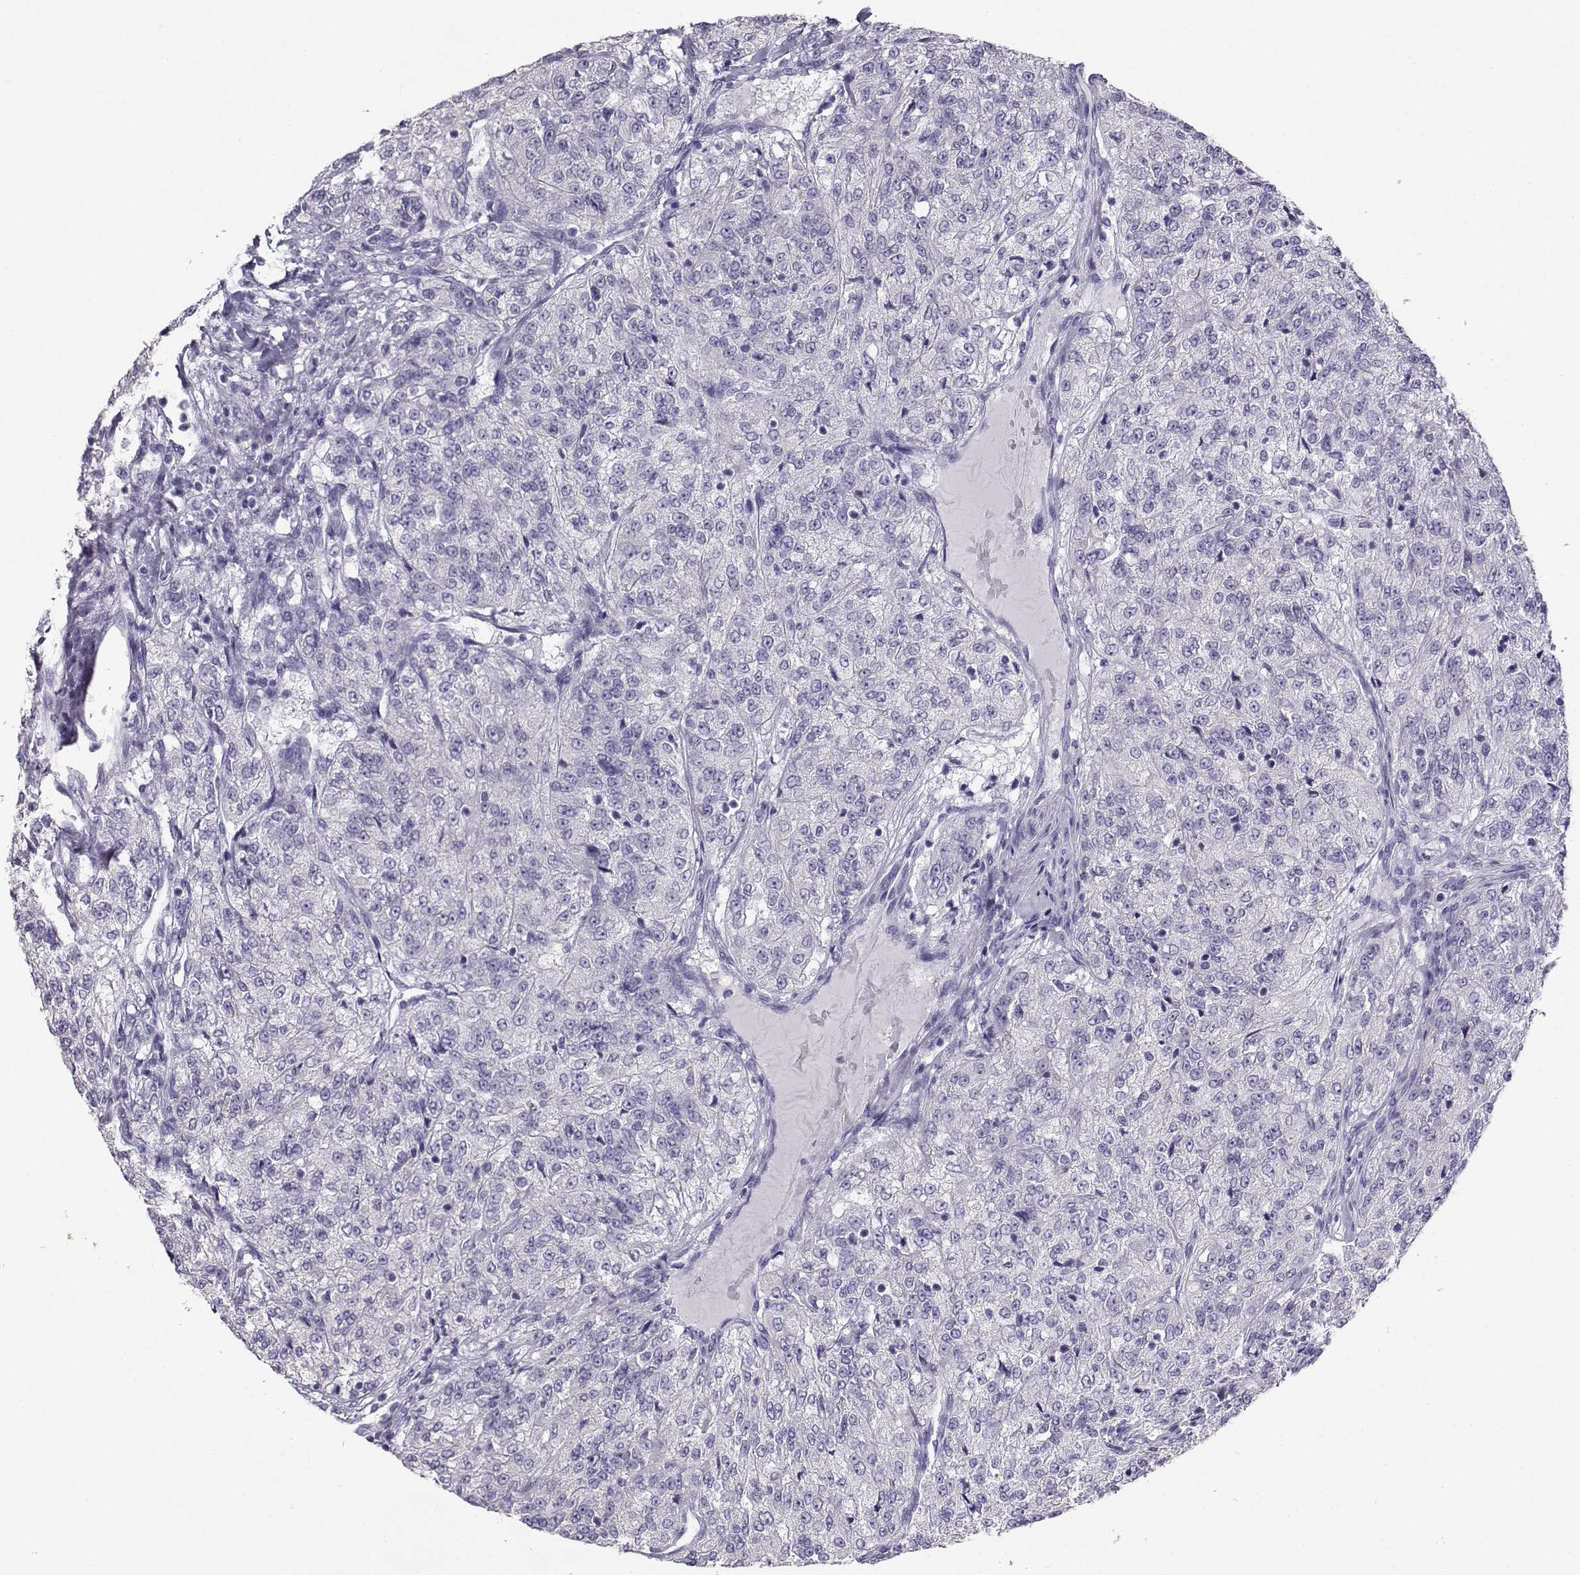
{"staining": {"intensity": "negative", "quantity": "none", "location": "none"}, "tissue": "renal cancer", "cell_type": "Tumor cells", "image_type": "cancer", "snomed": [{"axis": "morphology", "description": "Adenocarcinoma, NOS"}, {"axis": "topography", "description": "Kidney"}], "caption": "An IHC photomicrograph of renal cancer (adenocarcinoma) is shown. There is no staining in tumor cells of renal cancer (adenocarcinoma). (DAB IHC visualized using brightfield microscopy, high magnification).", "gene": "AVP", "patient": {"sex": "female", "age": 63}}